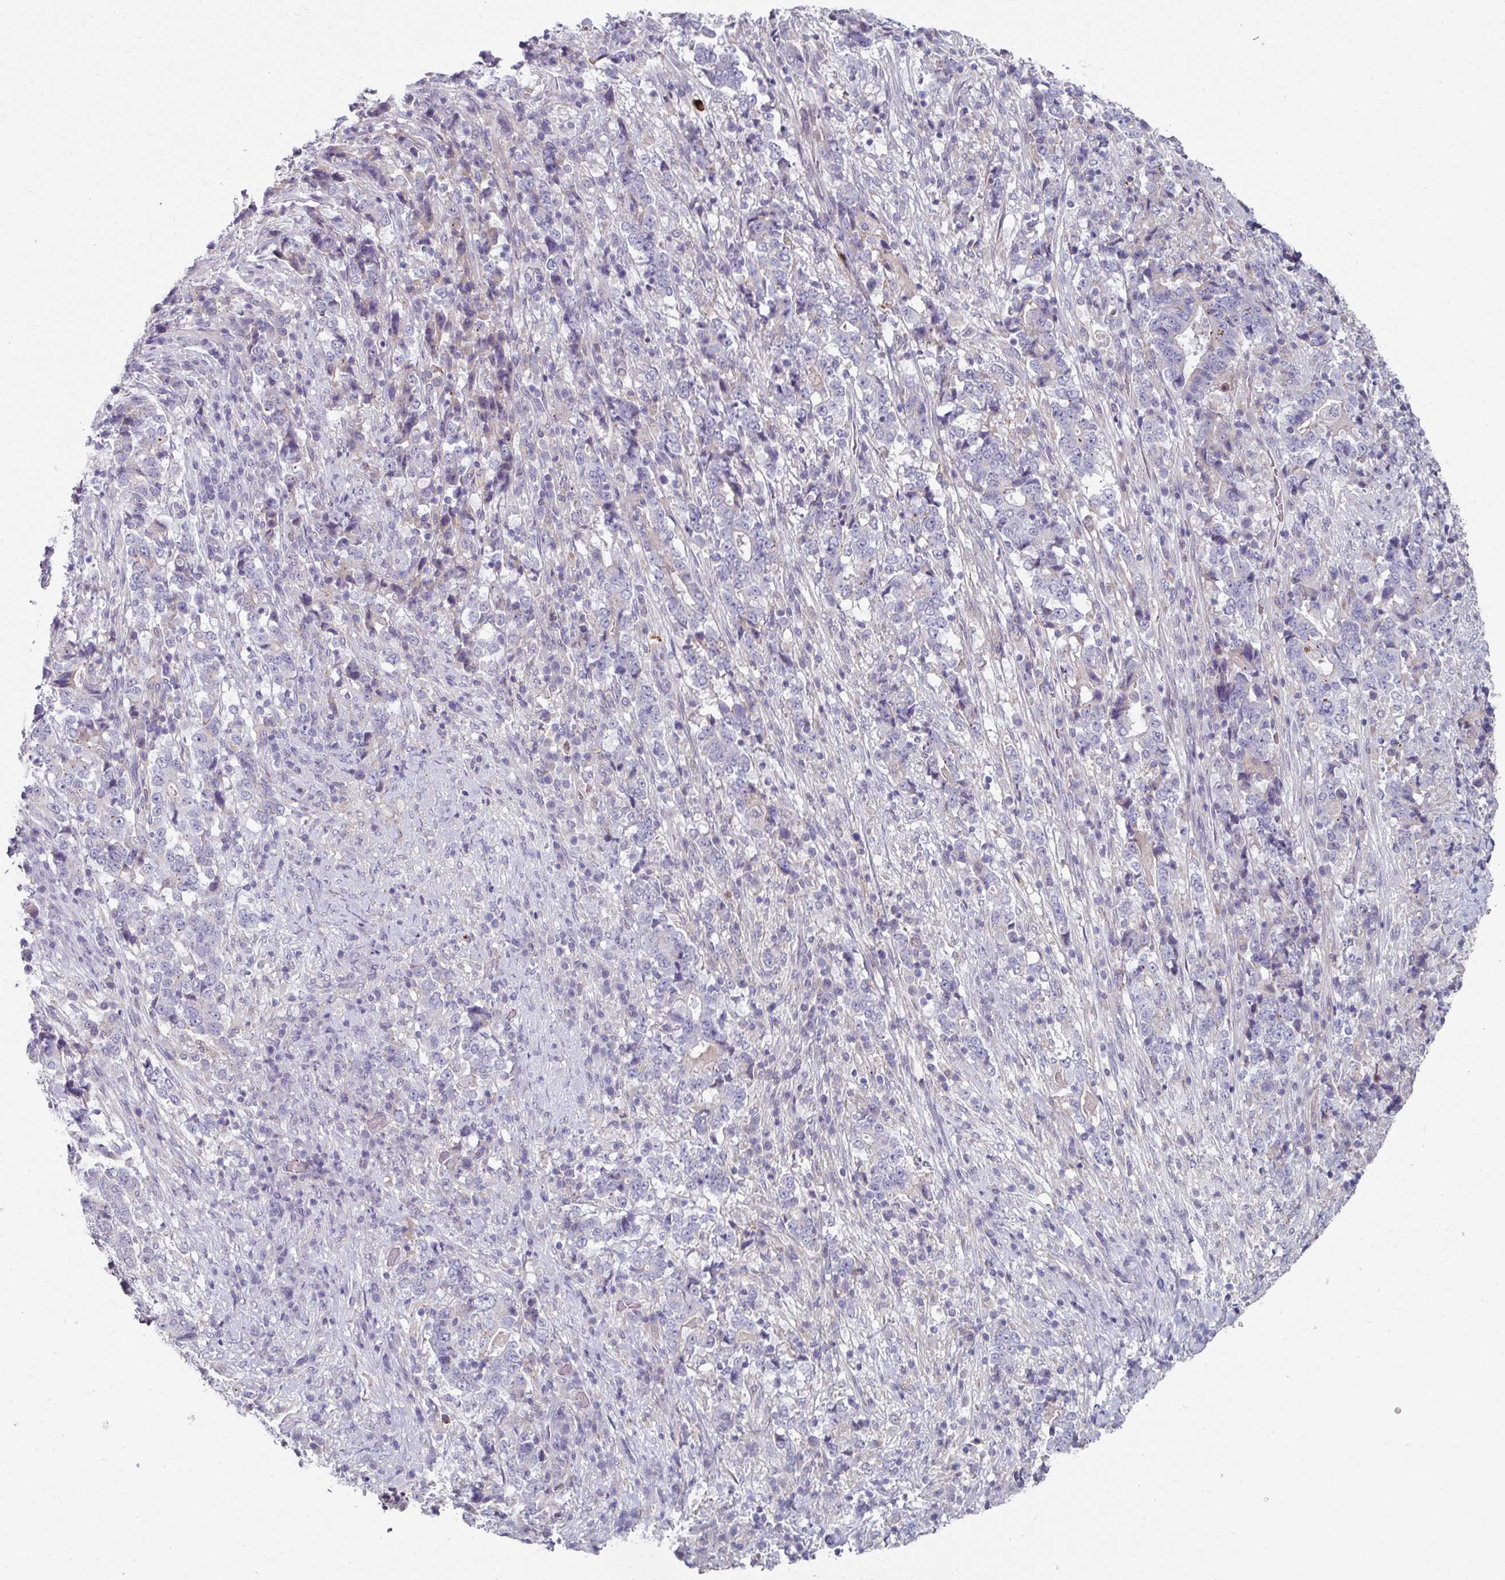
{"staining": {"intensity": "negative", "quantity": "none", "location": "none"}, "tissue": "stomach cancer", "cell_type": "Tumor cells", "image_type": "cancer", "snomed": [{"axis": "morphology", "description": "Normal tissue, NOS"}, {"axis": "morphology", "description": "Adenocarcinoma, NOS"}, {"axis": "topography", "description": "Stomach, upper"}, {"axis": "topography", "description": "Stomach"}], "caption": "Tumor cells are negative for brown protein staining in stomach cancer.", "gene": "WSB2", "patient": {"sex": "male", "age": 59}}